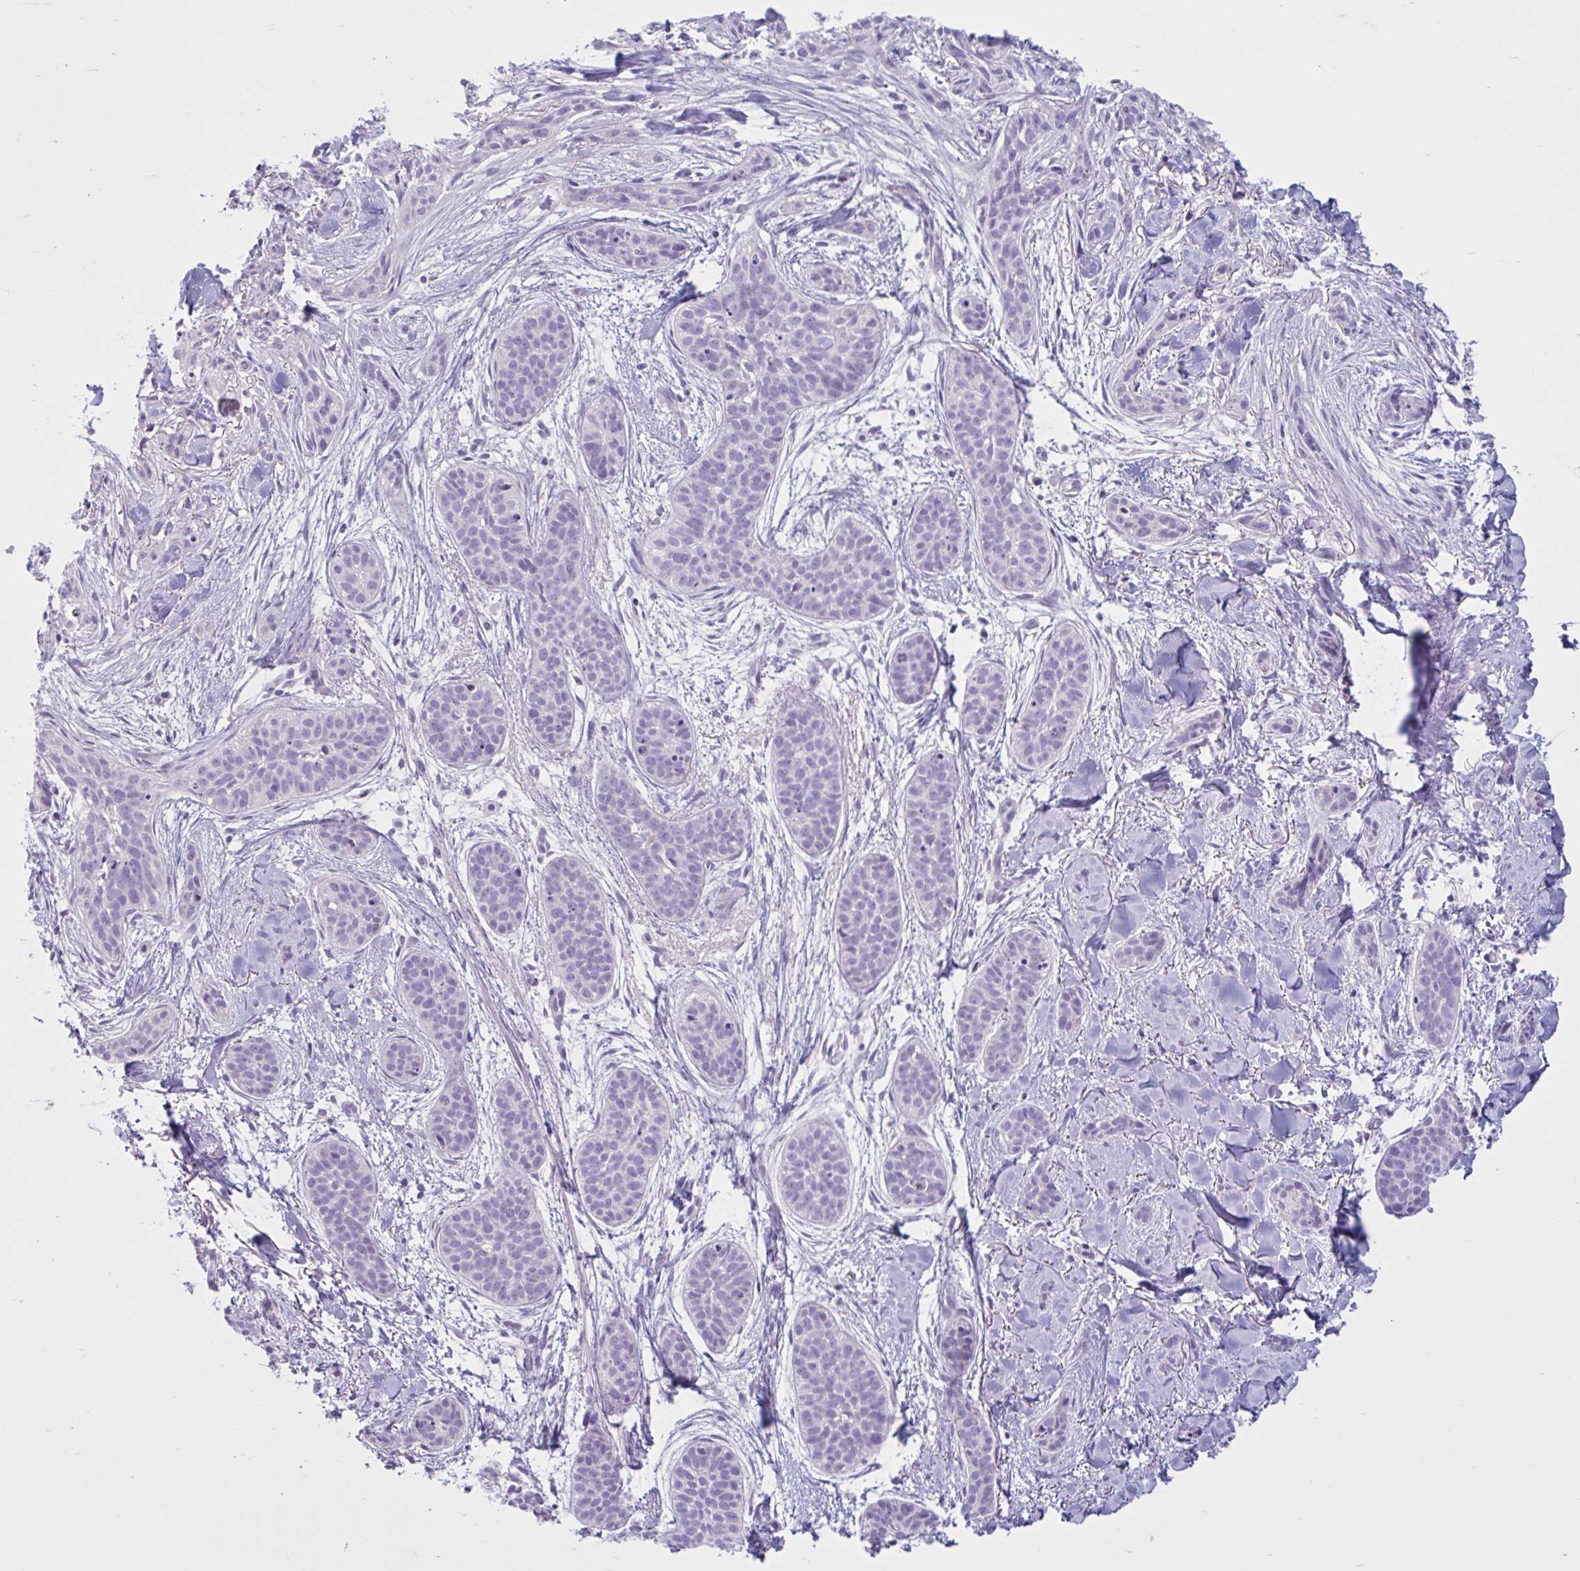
{"staining": {"intensity": "negative", "quantity": "none", "location": "none"}, "tissue": "skin cancer", "cell_type": "Tumor cells", "image_type": "cancer", "snomed": [{"axis": "morphology", "description": "Basal cell carcinoma"}, {"axis": "topography", "description": "Skin"}], "caption": "High power microscopy photomicrograph of an IHC micrograph of skin cancer, revealing no significant positivity in tumor cells. (DAB IHC, high magnification).", "gene": "CEP120", "patient": {"sex": "male", "age": 52}}